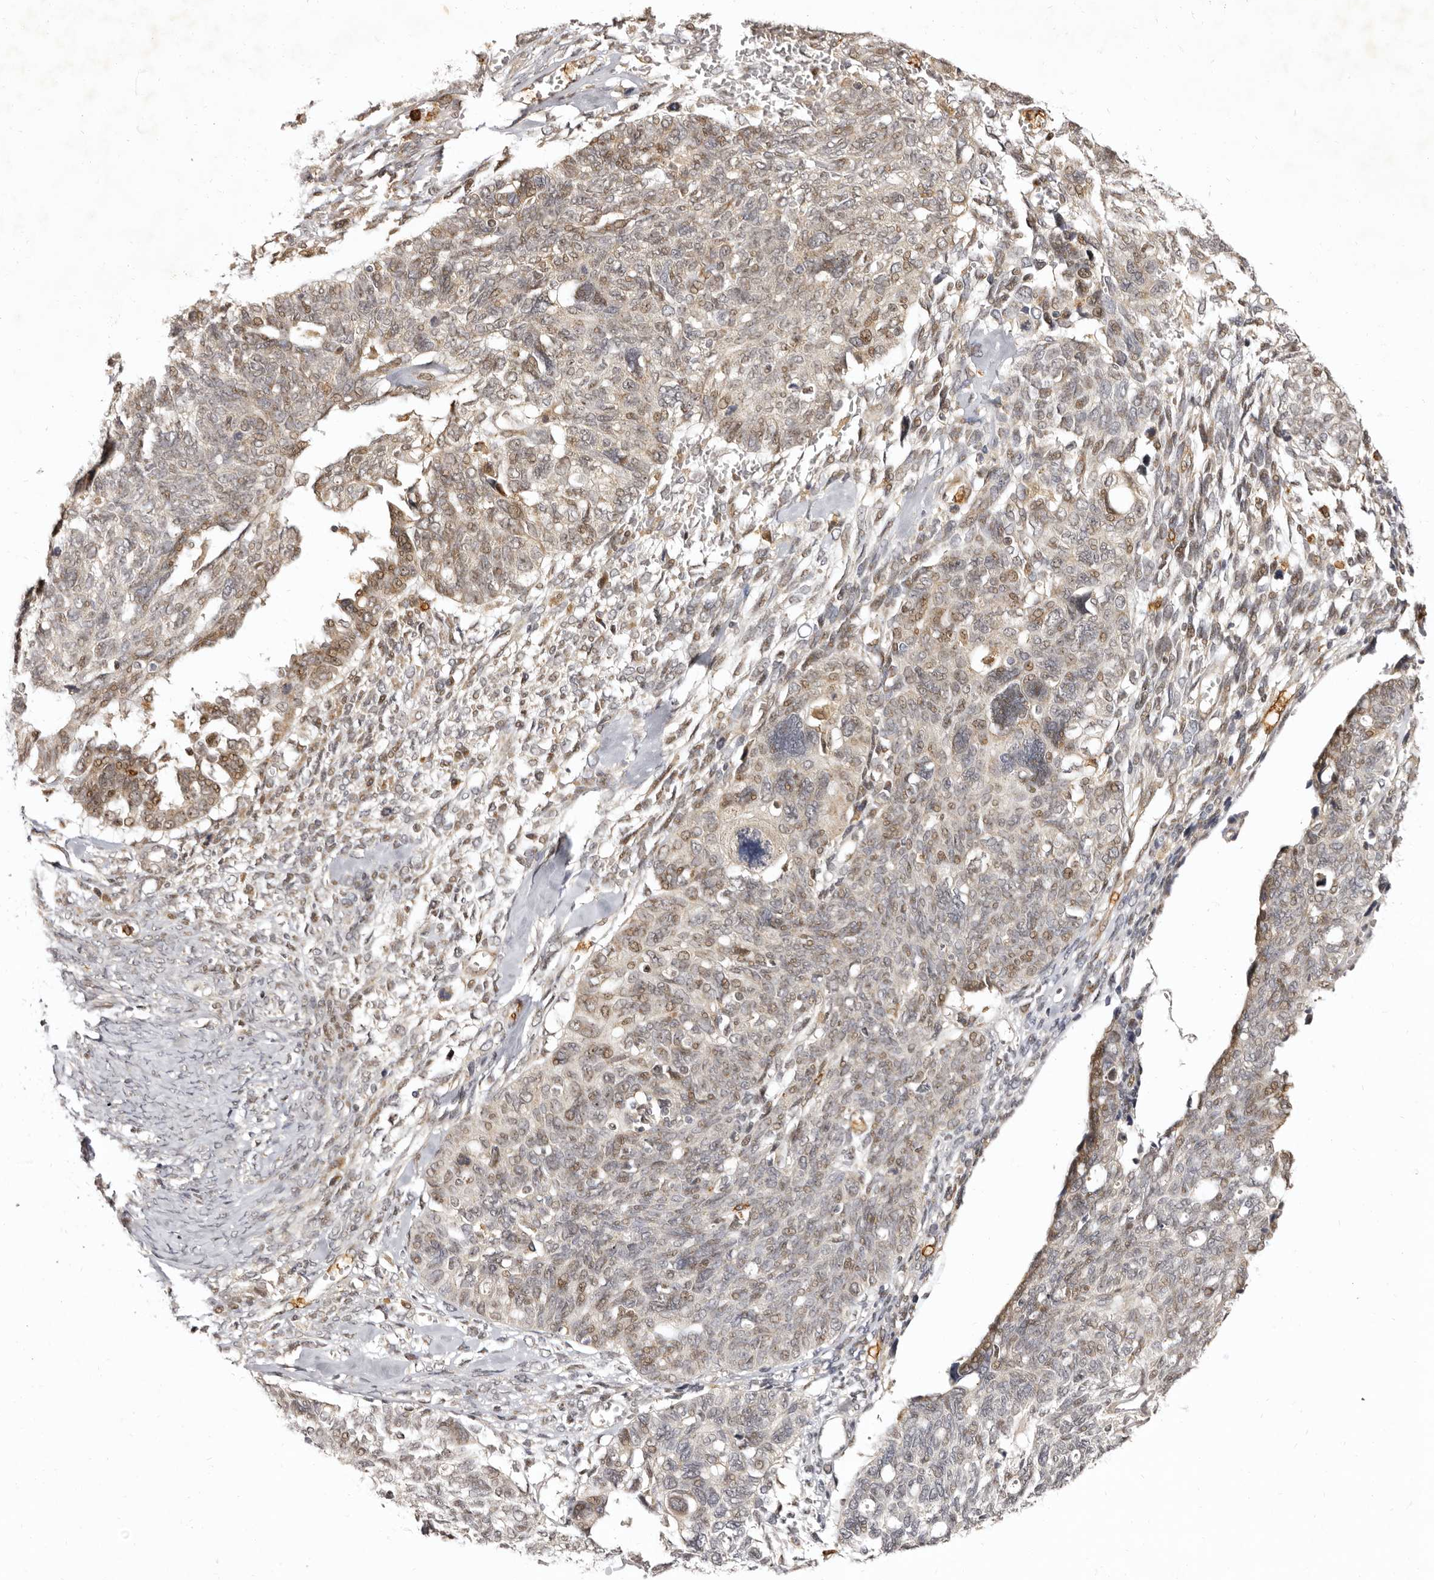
{"staining": {"intensity": "moderate", "quantity": "25%-75%", "location": "cytoplasmic/membranous,nuclear"}, "tissue": "ovarian cancer", "cell_type": "Tumor cells", "image_type": "cancer", "snomed": [{"axis": "morphology", "description": "Cystadenocarcinoma, serous, NOS"}, {"axis": "topography", "description": "Ovary"}], "caption": "This is an image of immunohistochemistry staining of ovarian cancer, which shows moderate expression in the cytoplasmic/membranous and nuclear of tumor cells.", "gene": "ZNF326", "patient": {"sex": "female", "age": 79}}